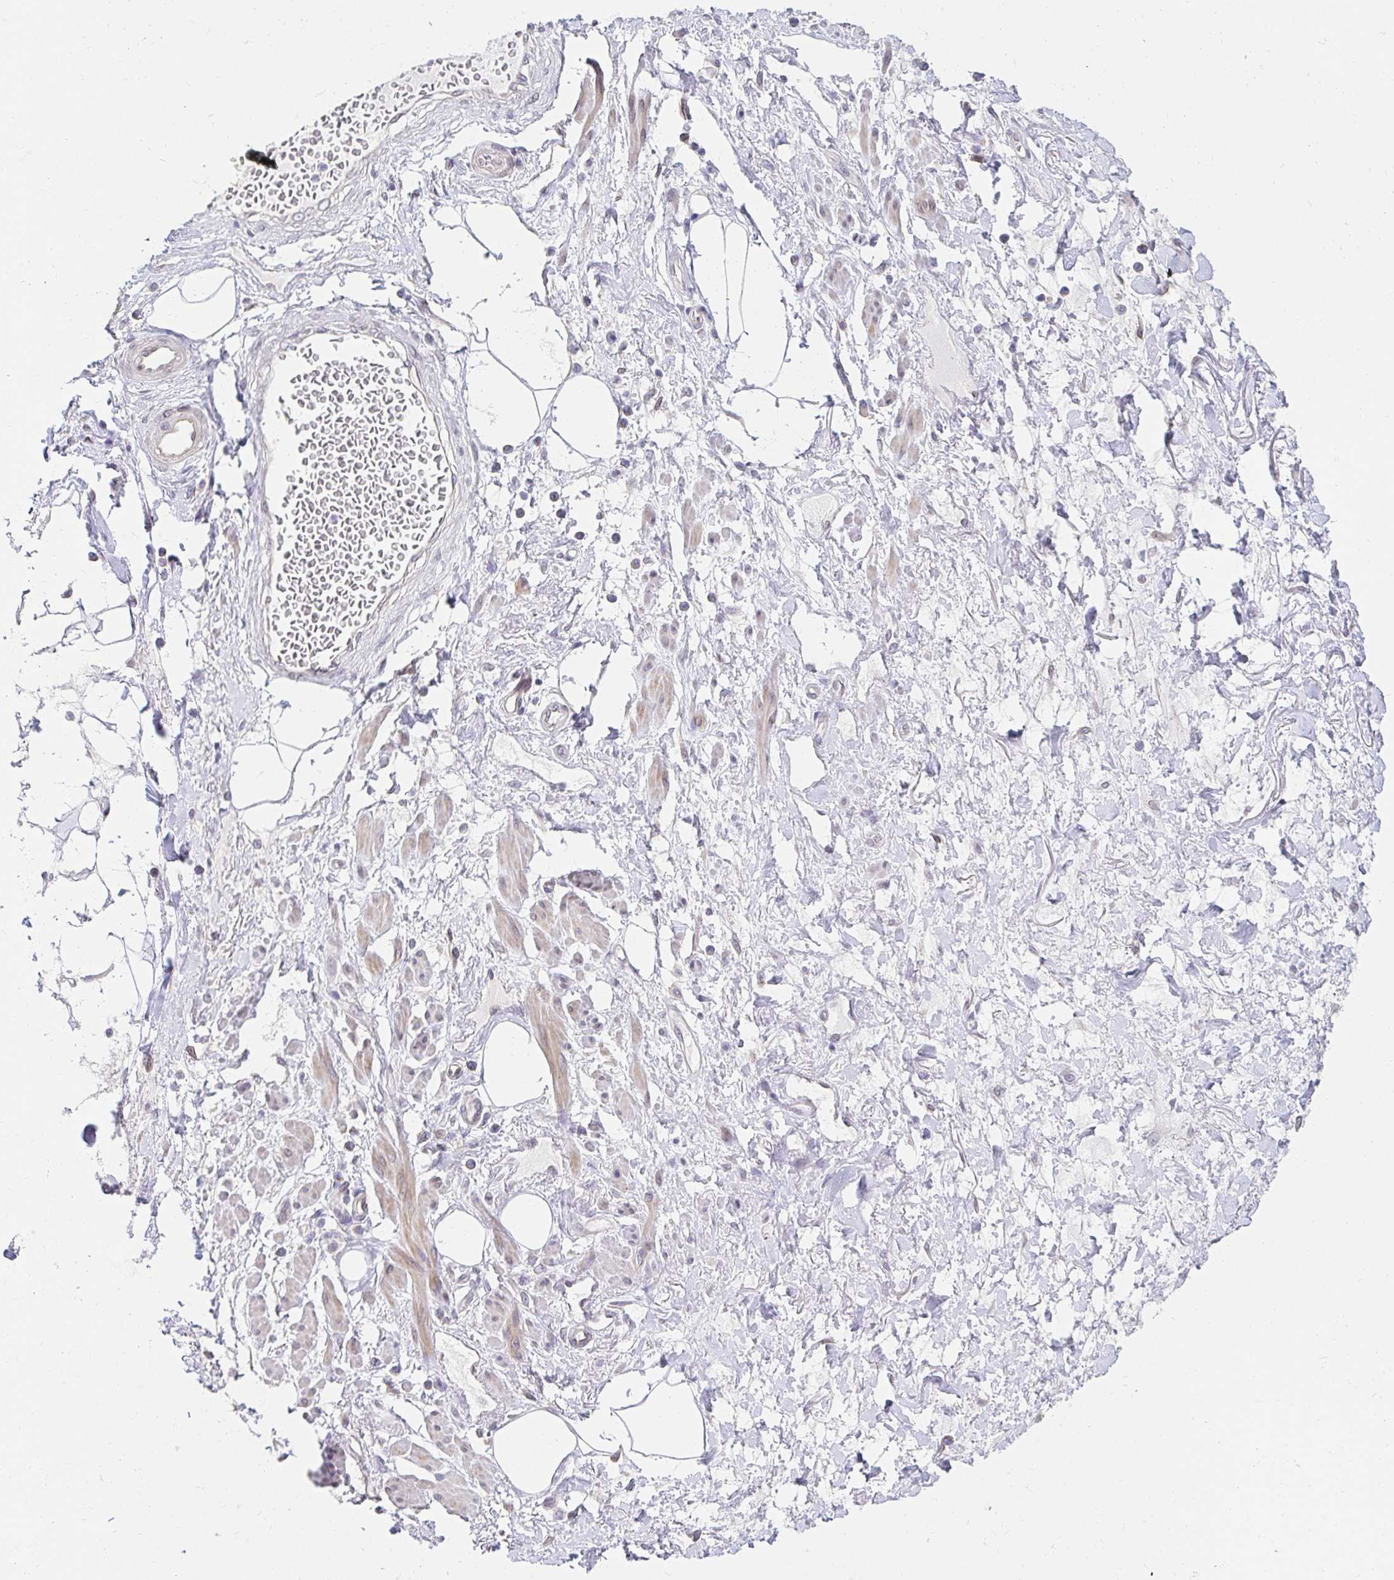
{"staining": {"intensity": "negative", "quantity": "none", "location": "none"}, "tissue": "adipose tissue", "cell_type": "Adipocytes", "image_type": "normal", "snomed": [{"axis": "morphology", "description": "Normal tissue, NOS"}, {"axis": "topography", "description": "Vagina"}, {"axis": "topography", "description": "Peripheral nerve tissue"}], "caption": "The photomicrograph reveals no staining of adipocytes in benign adipose tissue.", "gene": "AKAP14", "patient": {"sex": "female", "age": 71}}